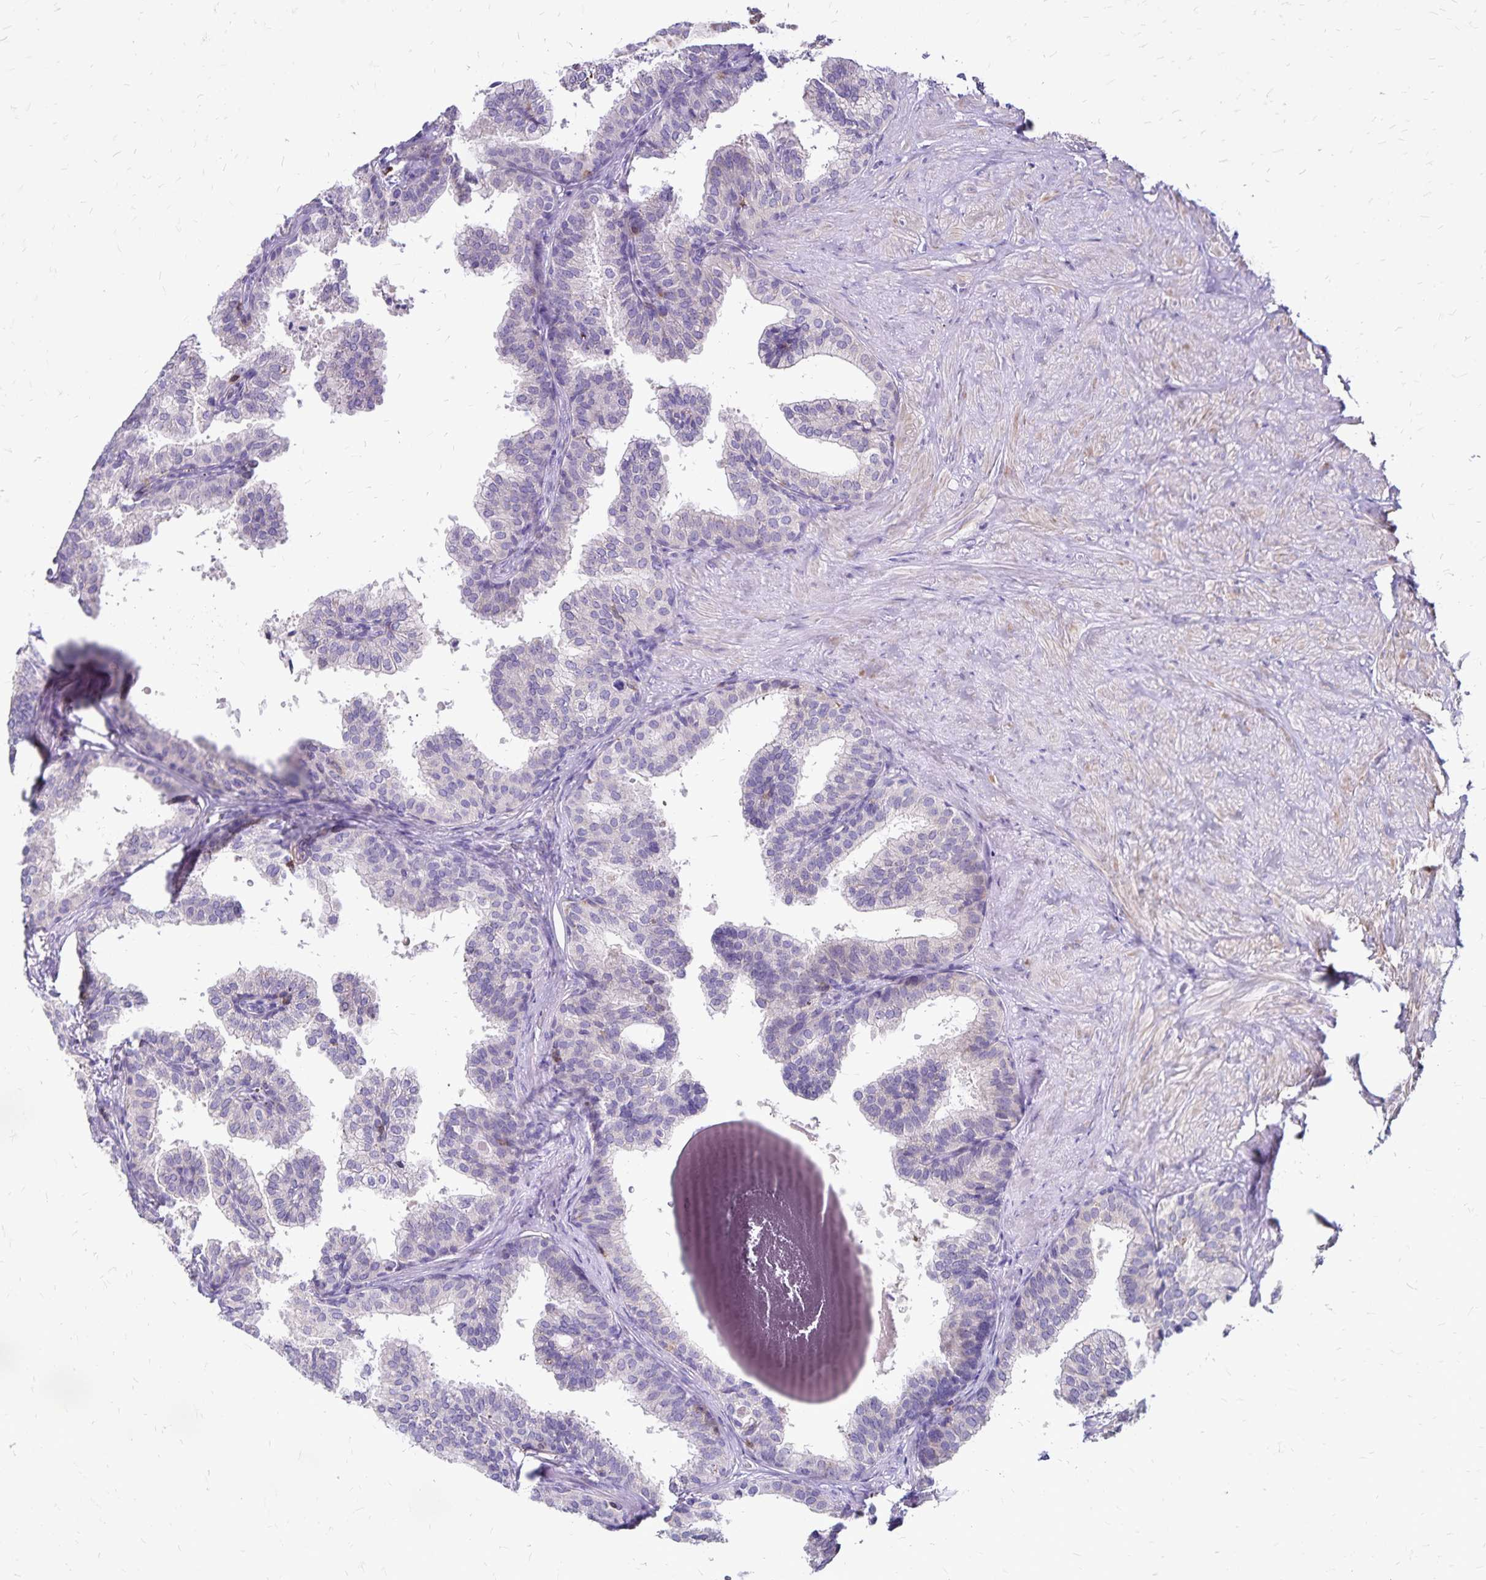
{"staining": {"intensity": "negative", "quantity": "none", "location": "none"}, "tissue": "prostate", "cell_type": "Glandular cells", "image_type": "normal", "snomed": [{"axis": "morphology", "description": "Normal tissue, NOS"}, {"axis": "topography", "description": "Prostate"}, {"axis": "topography", "description": "Peripheral nerve tissue"}], "caption": "IHC histopathology image of normal prostate: human prostate stained with DAB reveals no significant protein expression in glandular cells.", "gene": "NAGPA", "patient": {"sex": "male", "age": 55}}